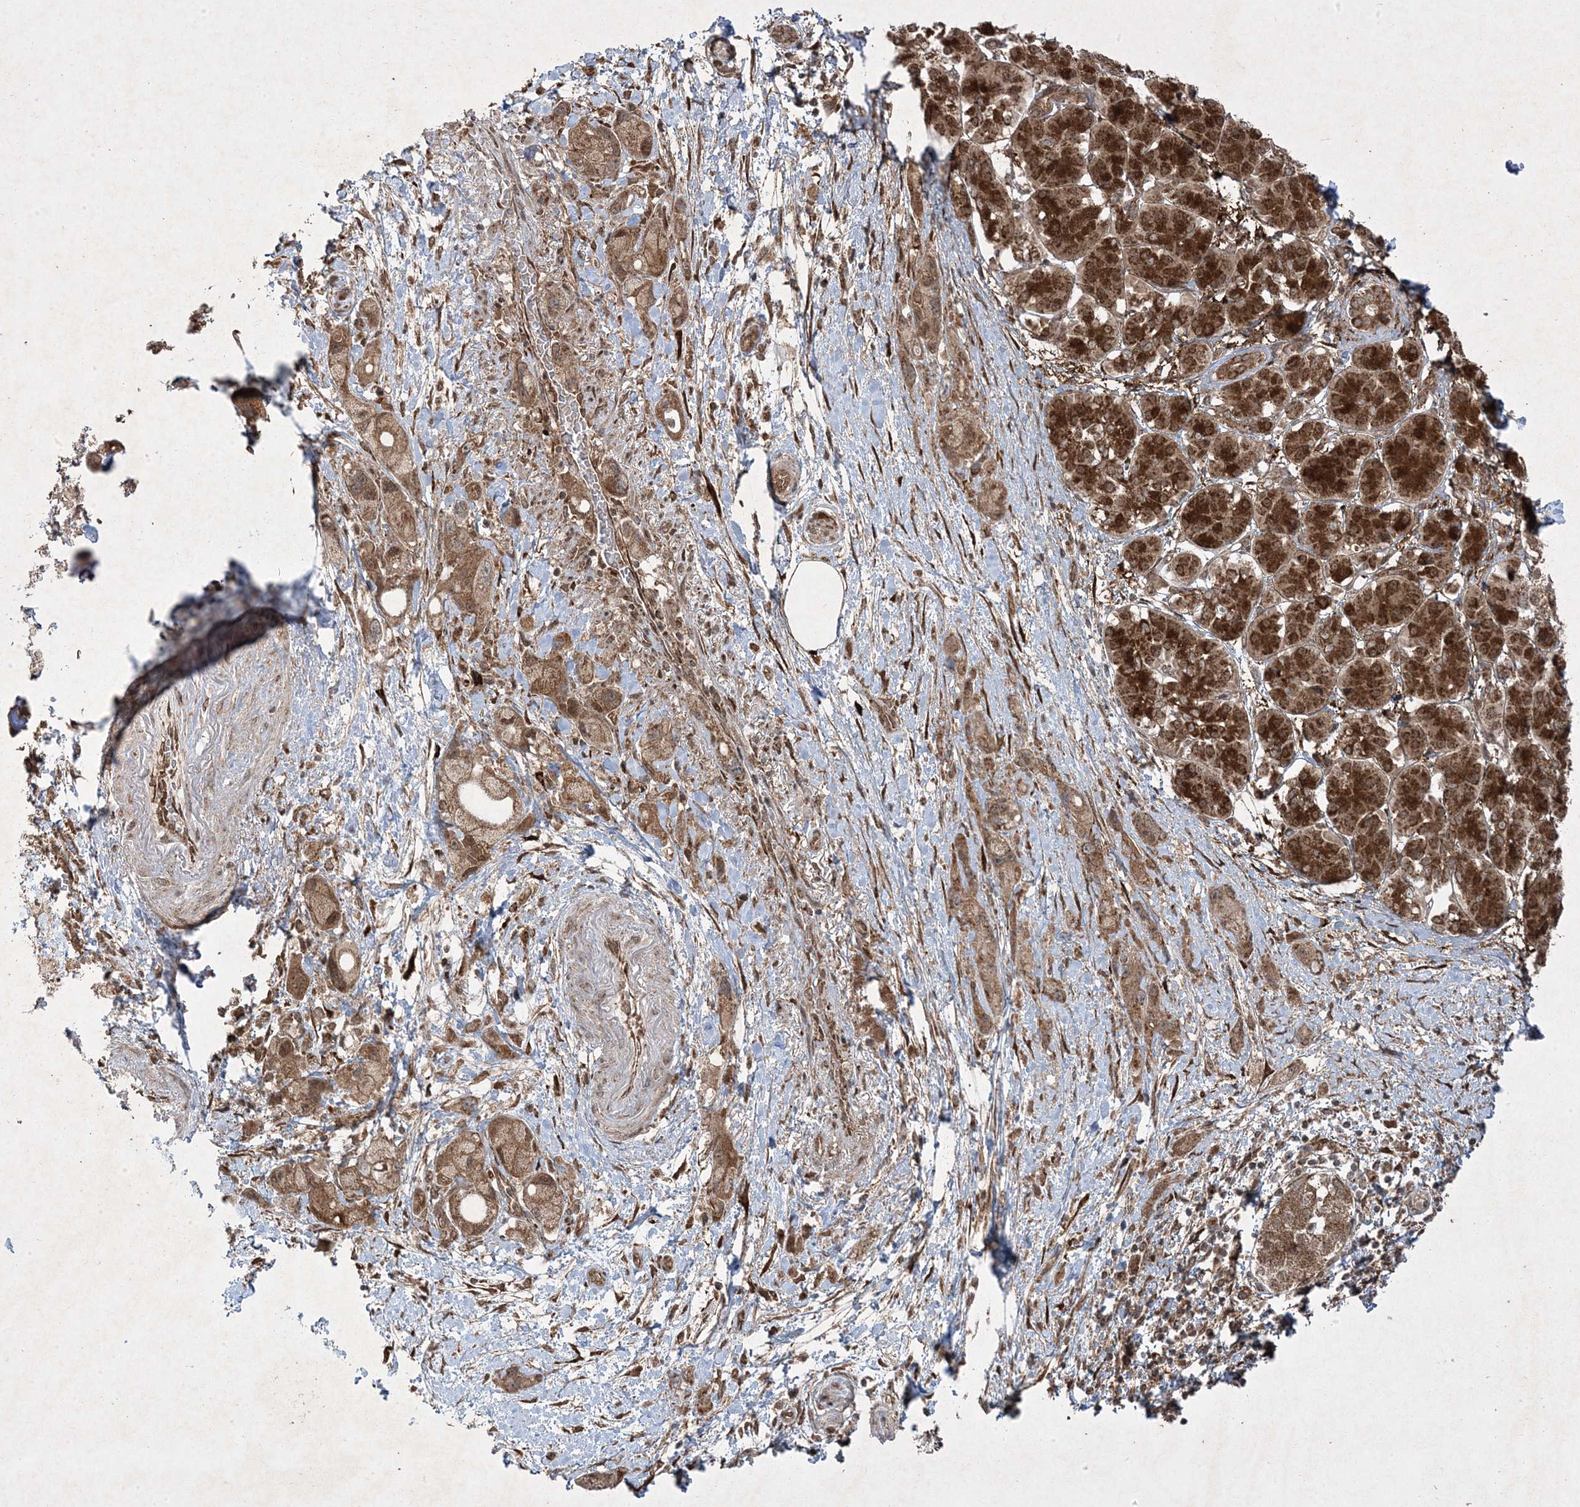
{"staining": {"intensity": "moderate", "quantity": ">75%", "location": "cytoplasmic/membranous,nuclear"}, "tissue": "pancreatic cancer", "cell_type": "Tumor cells", "image_type": "cancer", "snomed": [{"axis": "morphology", "description": "Normal tissue, NOS"}, {"axis": "morphology", "description": "Adenocarcinoma, NOS"}, {"axis": "topography", "description": "Pancreas"}], "caption": "Protein expression by immunohistochemistry reveals moderate cytoplasmic/membranous and nuclear positivity in approximately >75% of tumor cells in pancreatic adenocarcinoma.", "gene": "PLEKHM2", "patient": {"sex": "female", "age": 68}}